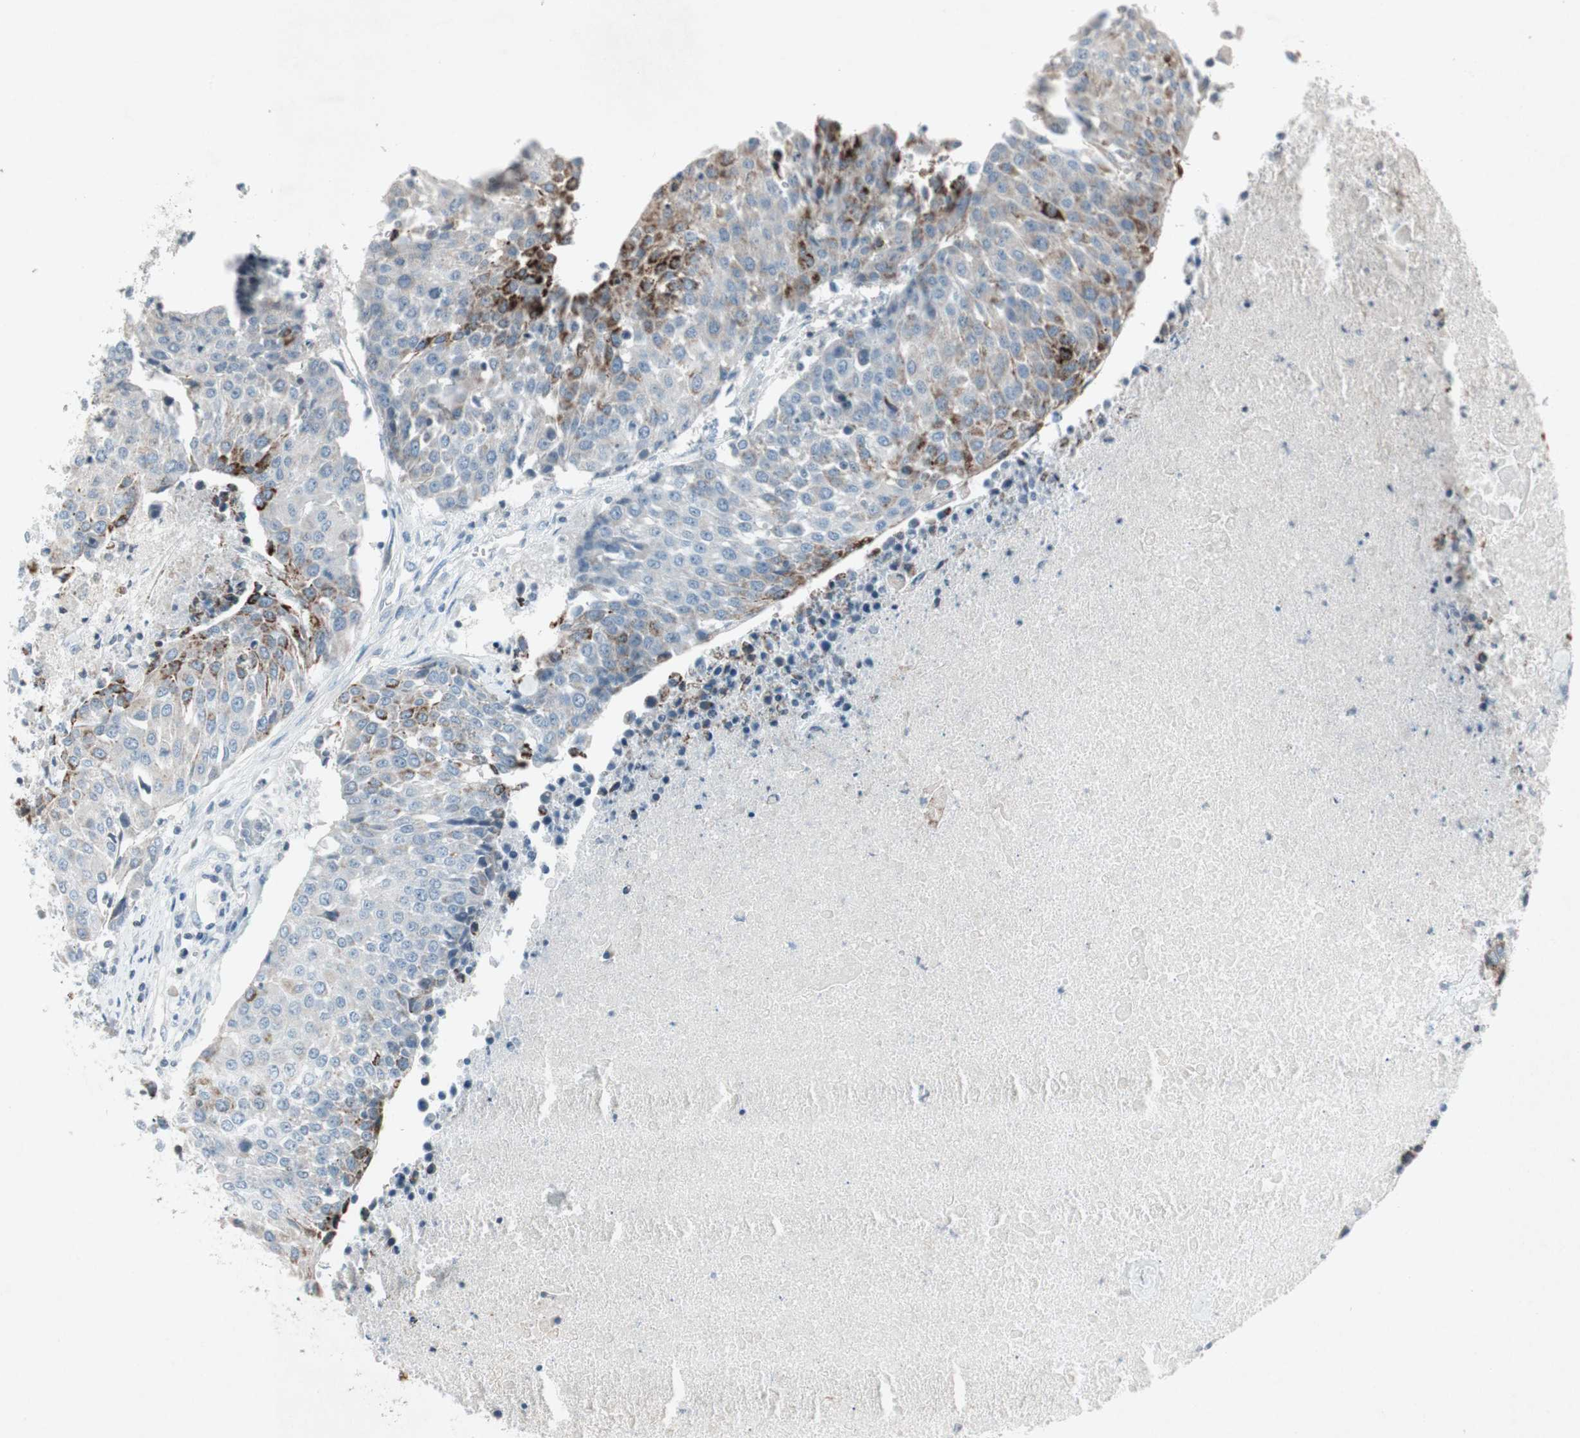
{"staining": {"intensity": "moderate", "quantity": "25%-75%", "location": "cytoplasmic/membranous"}, "tissue": "urothelial cancer", "cell_type": "Tumor cells", "image_type": "cancer", "snomed": [{"axis": "morphology", "description": "Urothelial carcinoma, High grade"}, {"axis": "topography", "description": "Urinary bladder"}], "caption": "Protein expression analysis of urothelial carcinoma (high-grade) shows moderate cytoplasmic/membranous positivity in approximately 25%-75% of tumor cells.", "gene": "ARG2", "patient": {"sex": "female", "age": 85}}